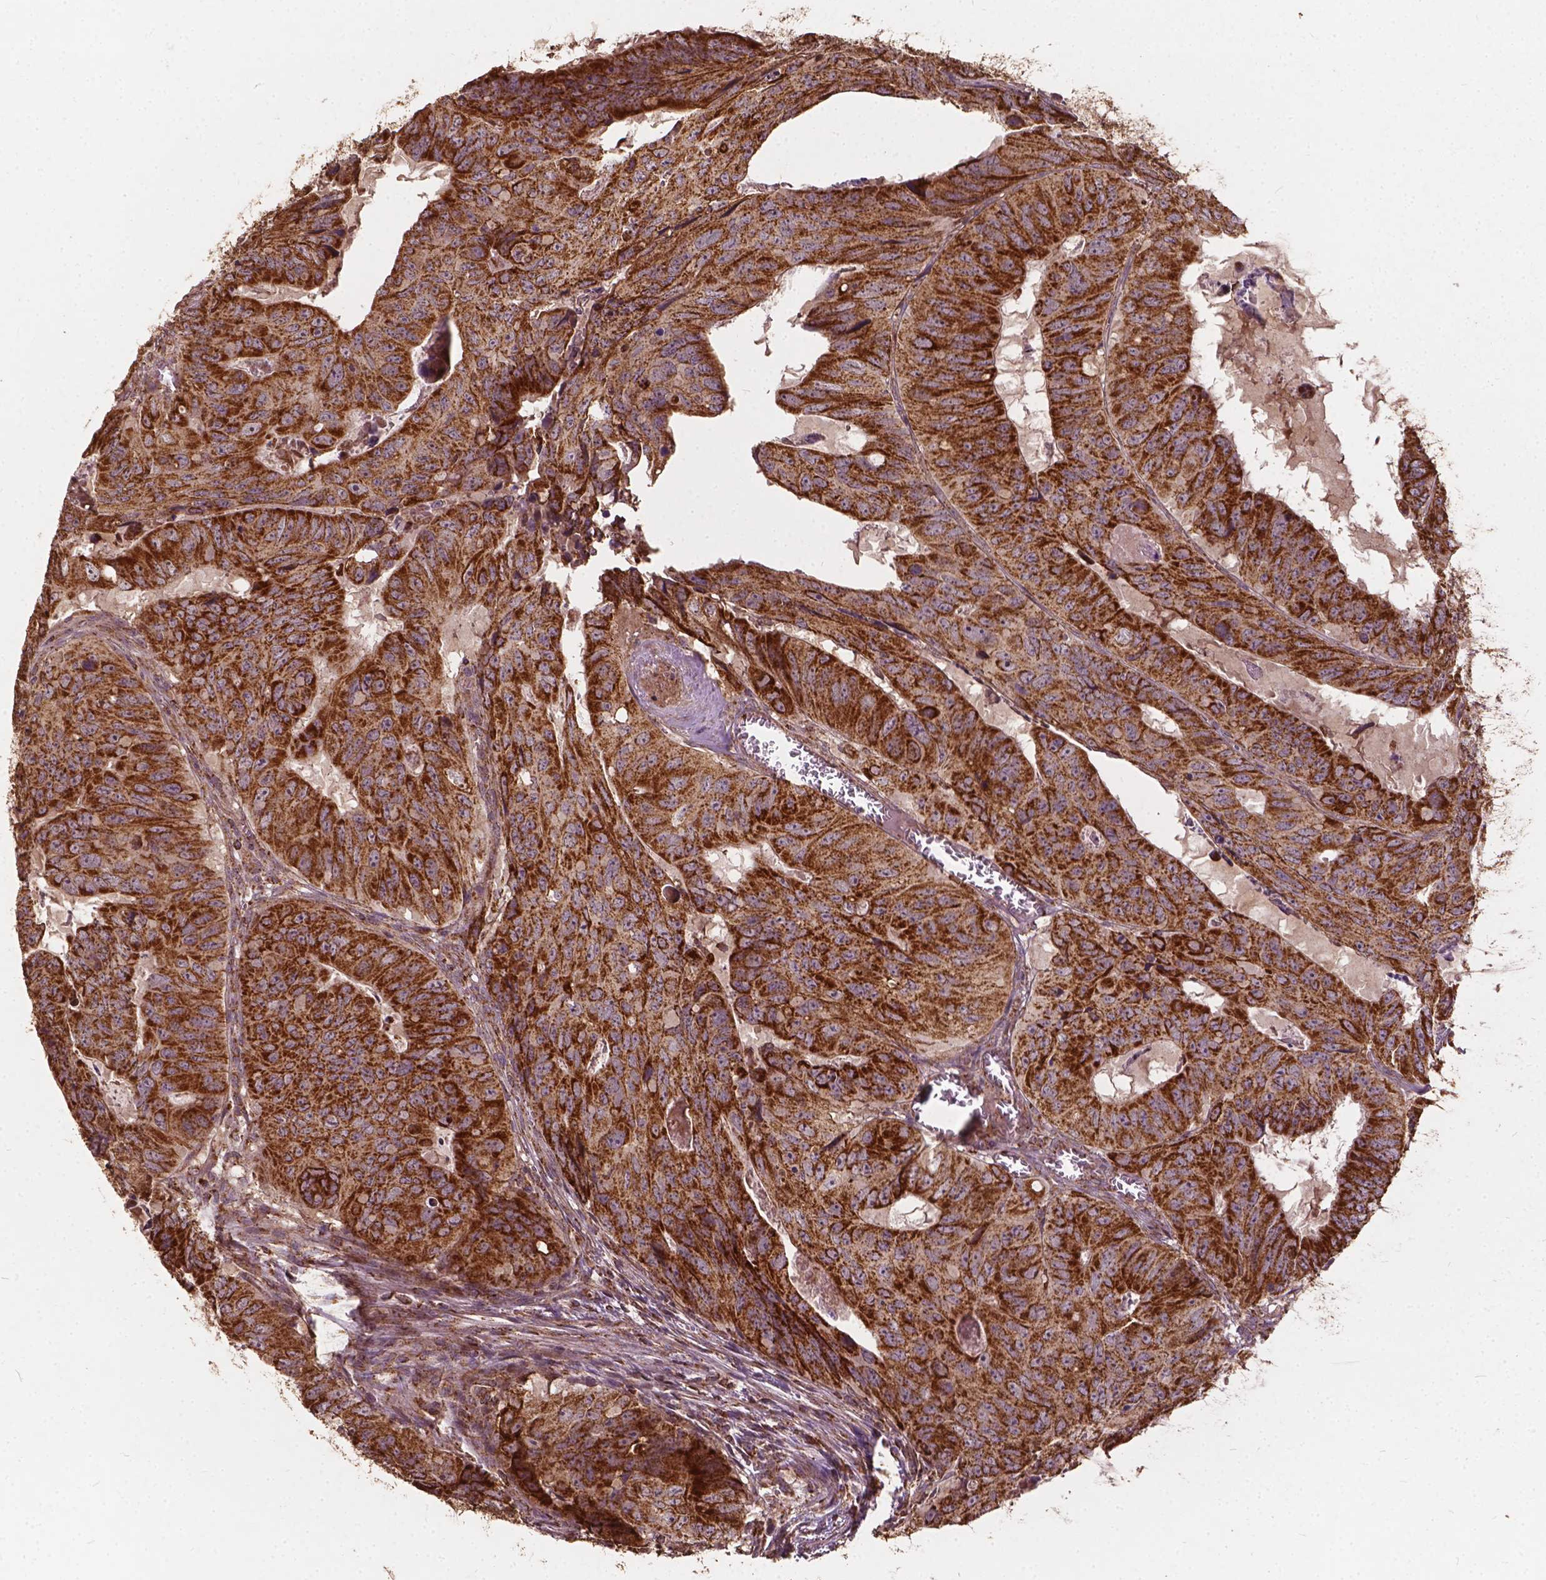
{"staining": {"intensity": "strong", "quantity": ">75%", "location": "cytoplasmic/membranous"}, "tissue": "colorectal cancer", "cell_type": "Tumor cells", "image_type": "cancer", "snomed": [{"axis": "morphology", "description": "Adenocarcinoma, NOS"}, {"axis": "topography", "description": "Colon"}], "caption": "Protein staining shows strong cytoplasmic/membranous staining in approximately >75% of tumor cells in colorectal cancer. Nuclei are stained in blue.", "gene": "UBXN2A", "patient": {"sex": "male", "age": 79}}